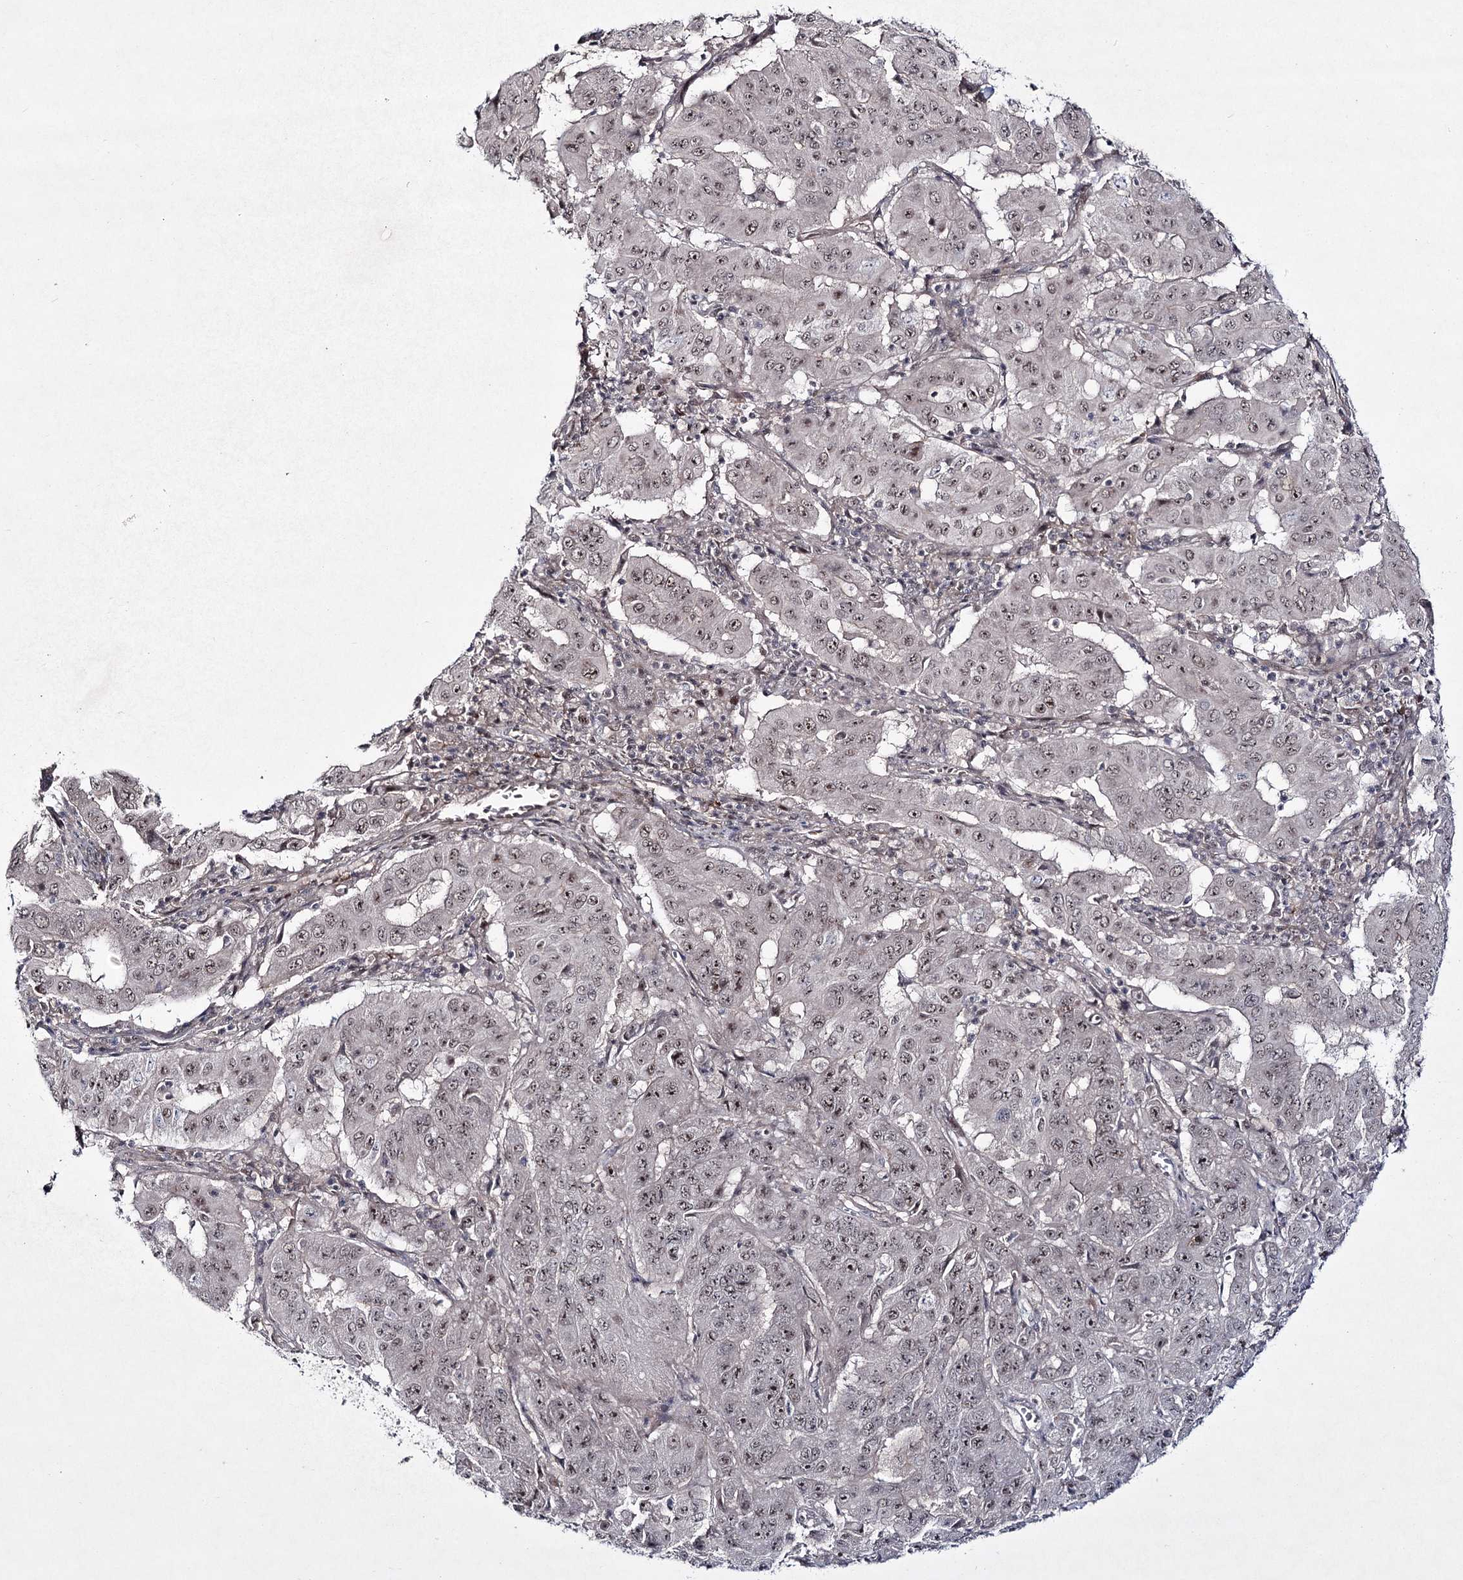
{"staining": {"intensity": "weak", "quantity": ">75%", "location": "nuclear"}, "tissue": "pancreatic cancer", "cell_type": "Tumor cells", "image_type": "cancer", "snomed": [{"axis": "morphology", "description": "Adenocarcinoma, NOS"}, {"axis": "topography", "description": "Pancreas"}], "caption": "Immunohistochemical staining of pancreatic adenocarcinoma exhibits low levels of weak nuclear expression in about >75% of tumor cells. (IHC, brightfield microscopy, high magnification).", "gene": "HOXC11", "patient": {"sex": "male", "age": 63}}